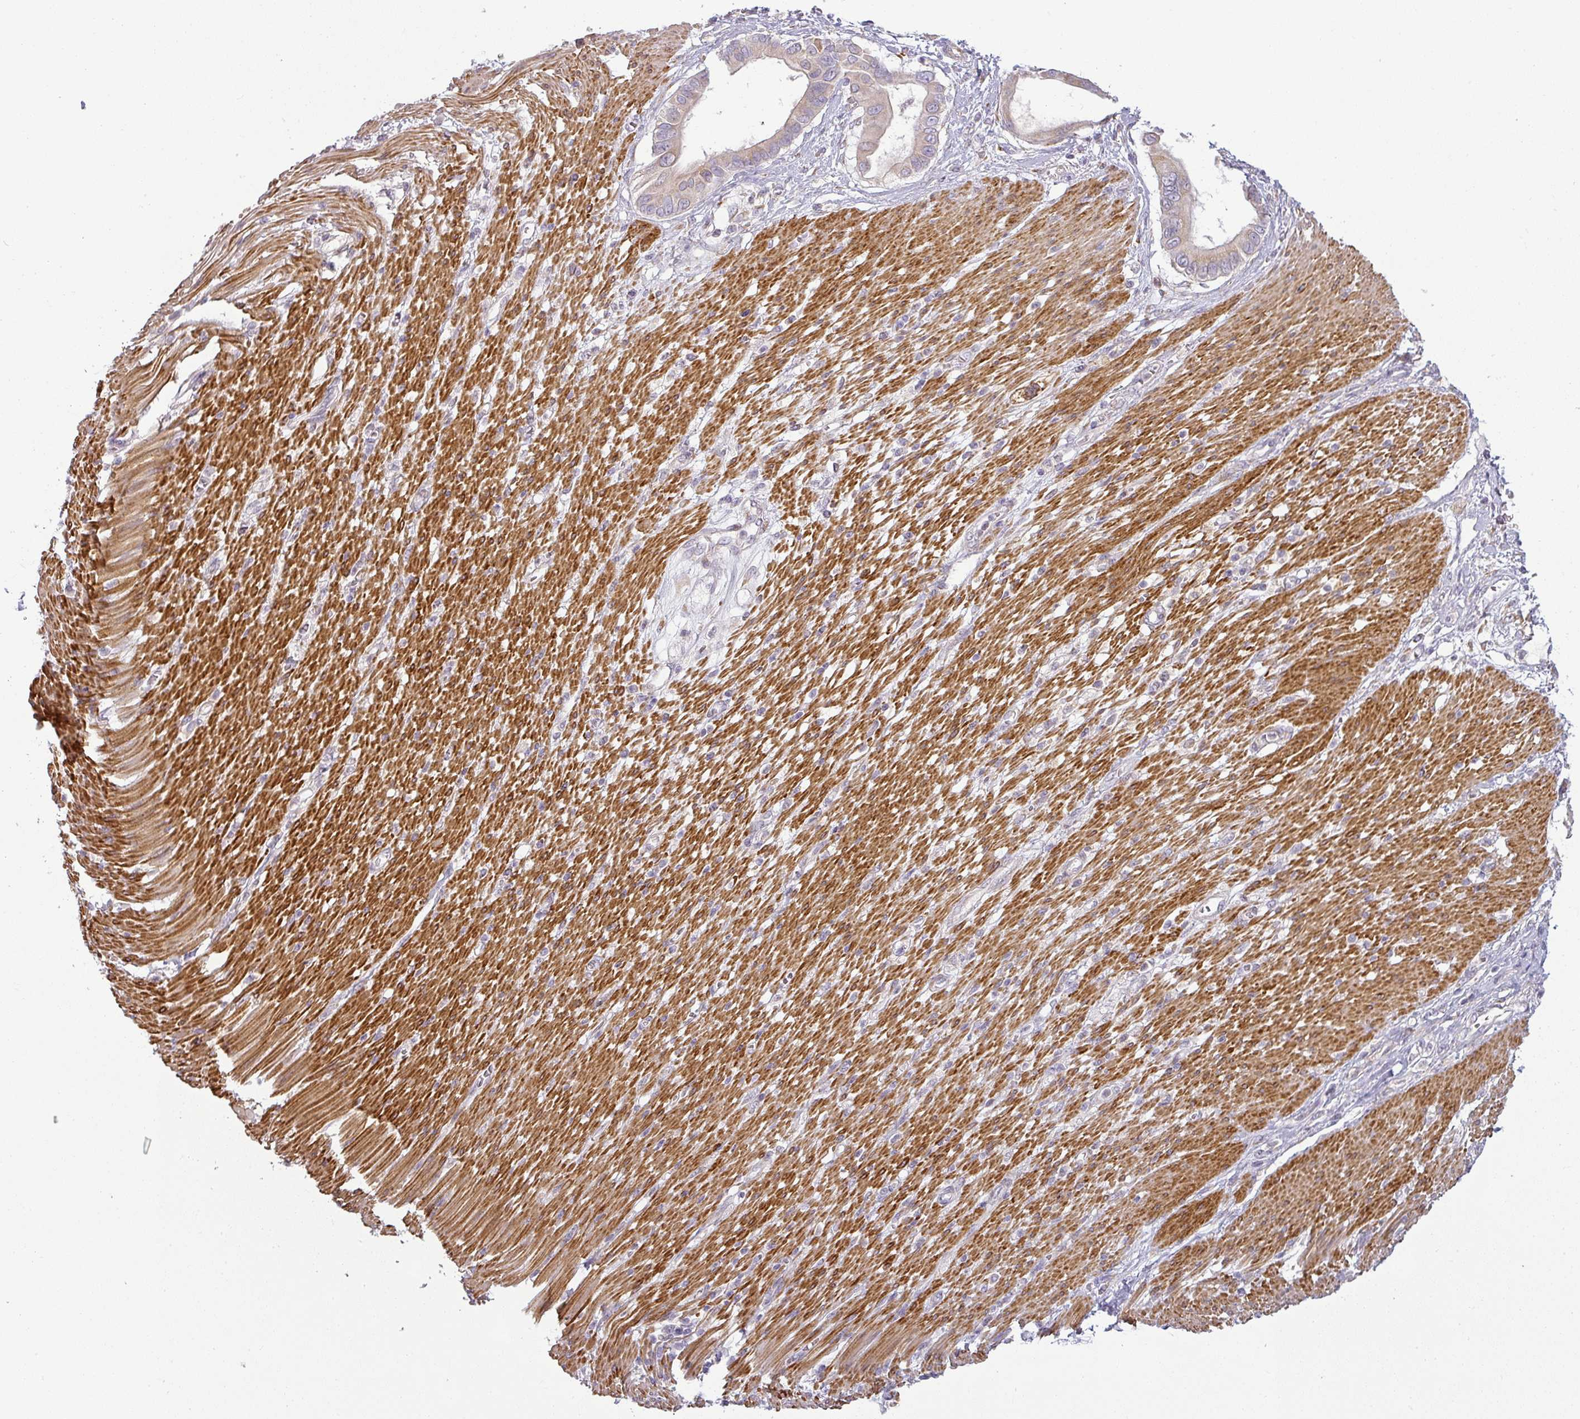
{"staining": {"intensity": "negative", "quantity": "none", "location": "none"}, "tissue": "pancreatic cancer", "cell_type": "Tumor cells", "image_type": "cancer", "snomed": [{"axis": "morphology", "description": "Adenocarcinoma, NOS"}, {"axis": "topography", "description": "Pancreas"}], "caption": "IHC image of neoplastic tissue: pancreatic adenocarcinoma stained with DAB shows no significant protein positivity in tumor cells.", "gene": "CCDC144A", "patient": {"sex": "male", "age": 68}}